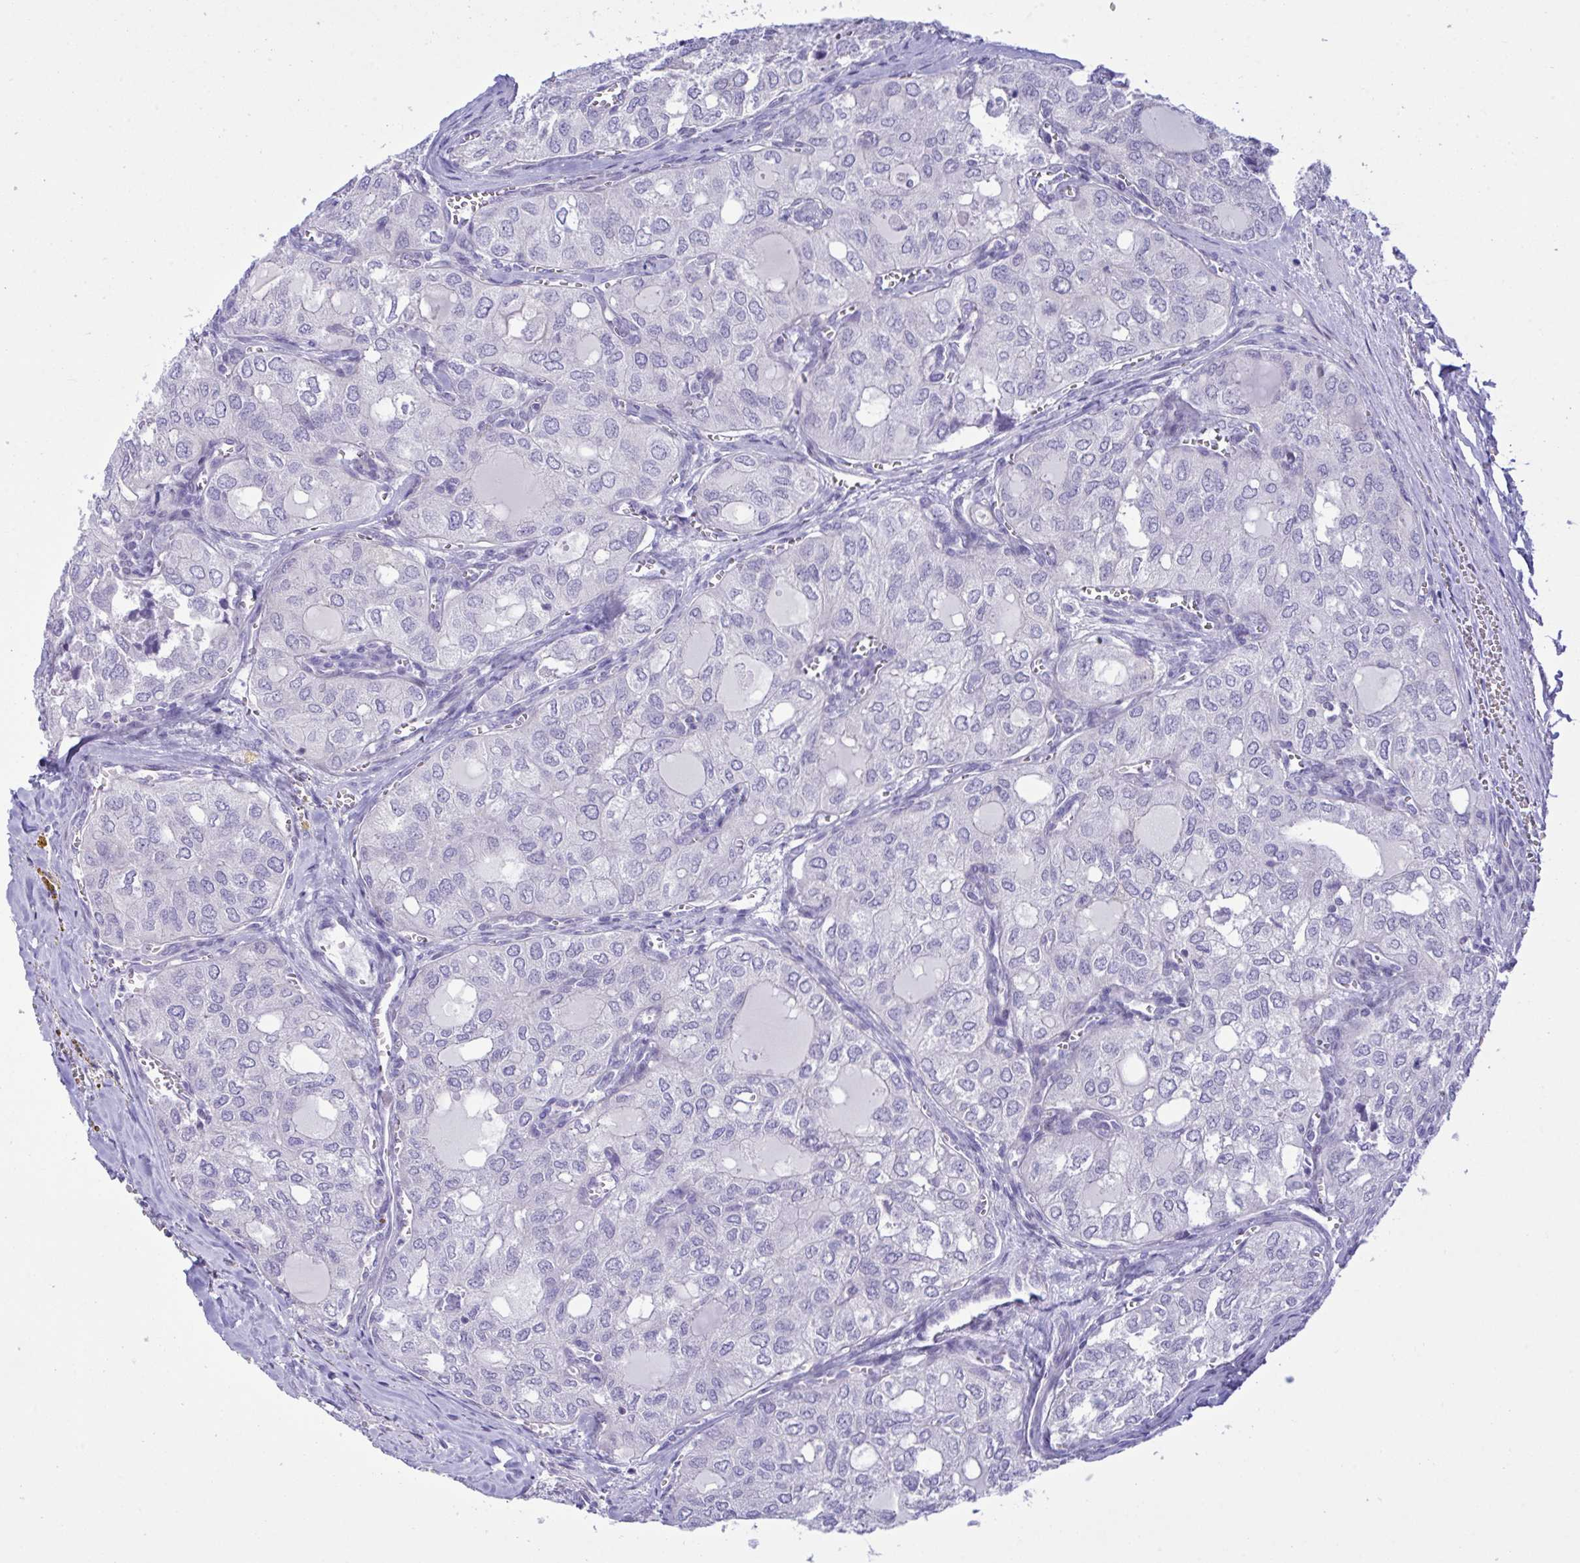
{"staining": {"intensity": "negative", "quantity": "none", "location": "none"}, "tissue": "thyroid cancer", "cell_type": "Tumor cells", "image_type": "cancer", "snomed": [{"axis": "morphology", "description": "Follicular adenoma carcinoma, NOS"}, {"axis": "topography", "description": "Thyroid gland"}], "caption": "This photomicrograph is of thyroid cancer stained with immunohistochemistry (IHC) to label a protein in brown with the nuclei are counter-stained blue. There is no staining in tumor cells. The staining is performed using DAB (3,3'-diaminobenzidine) brown chromogen with nuclei counter-stained in using hematoxylin.", "gene": "WDR97", "patient": {"sex": "male", "age": 75}}